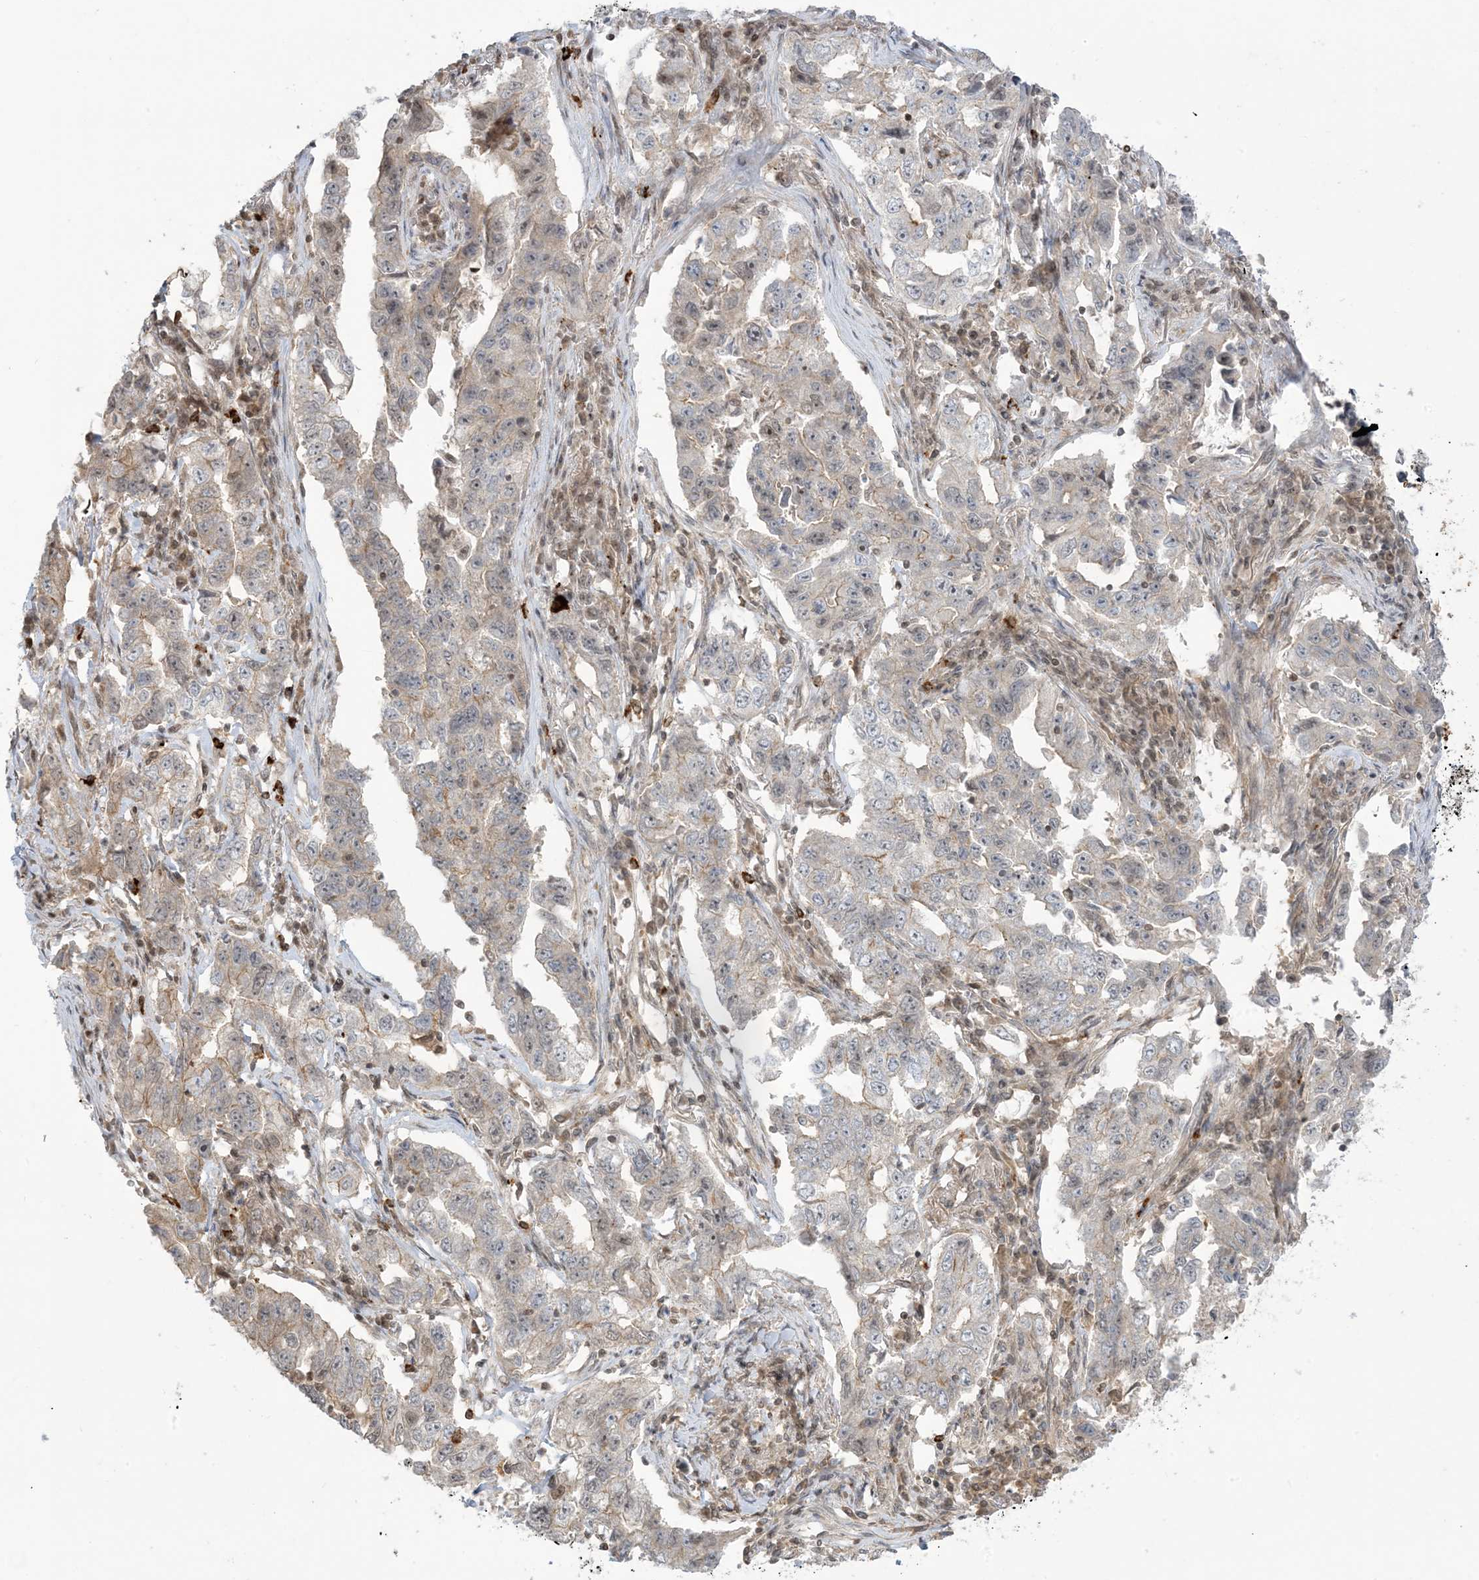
{"staining": {"intensity": "negative", "quantity": "none", "location": "none"}, "tissue": "lung cancer", "cell_type": "Tumor cells", "image_type": "cancer", "snomed": [{"axis": "morphology", "description": "Adenocarcinoma, NOS"}, {"axis": "topography", "description": "Lung"}], "caption": "An image of lung cancer (adenocarcinoma) stained for a protein demonstrates no brown staining in tumor cells. (DAB (3,3'-diaminobenzidine) immunohistochemistry visualized using brightfield microscopy, high magnification).", "gene": "PPP1R7", "patient": {"sex": "female", "age": 51}}